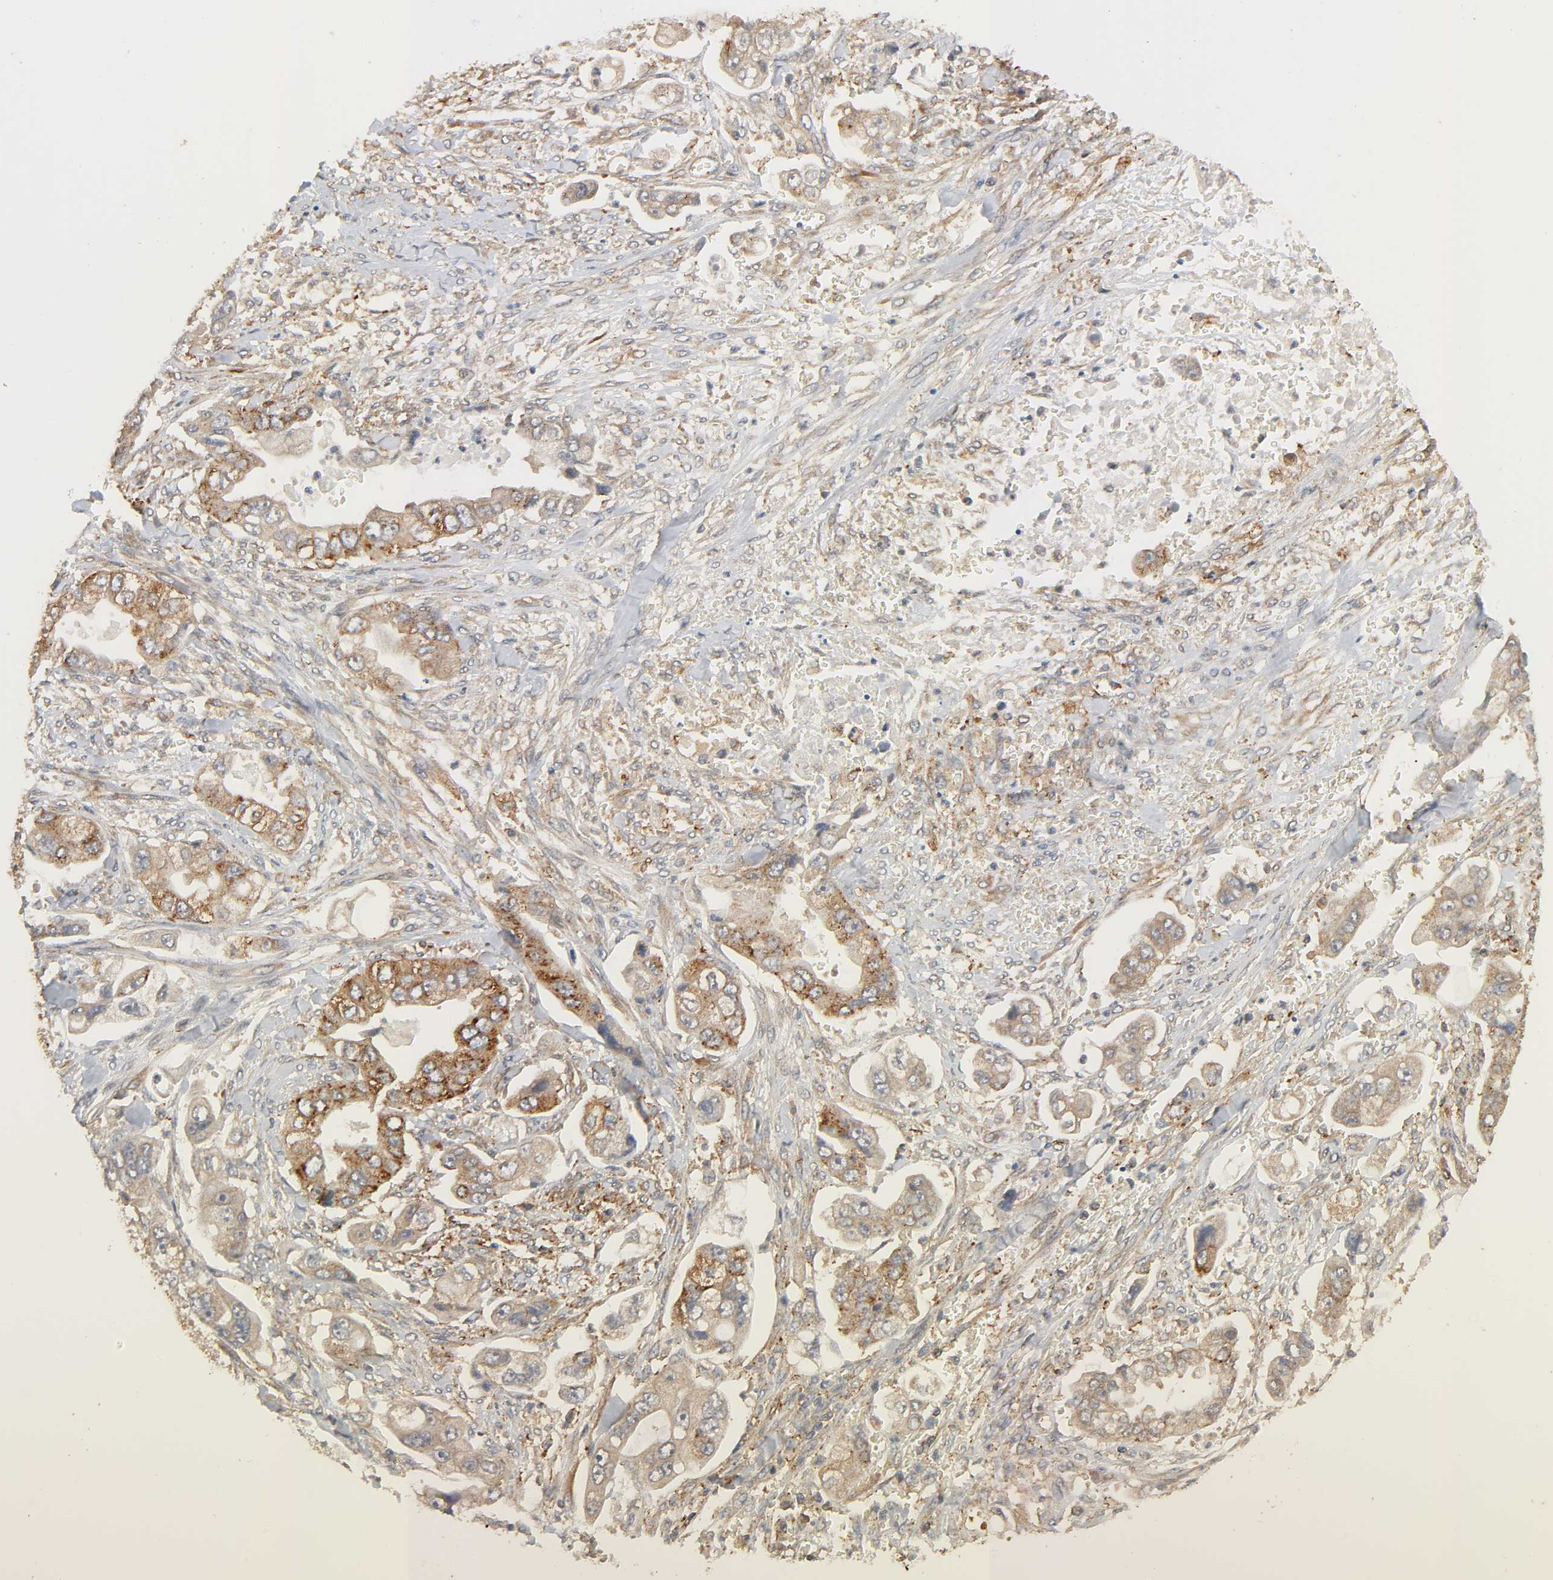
{"staining": {"intensity": "moderate", "quantity": ">75%", "location": "cytoplasmic/membranous"}, "tissue": "stomach cancer", "cell_type": "Tumor cells", "image_type": "cancer", "snomed": [{"axis": "morphology", "description": "Adenocarcinoma, NOS"}, {"axis": "topography", "description": "Stomach"}], "caption": "A histopathology image of stomach cancer (adenocarcinoma) stained for a protein shows moderate cytoplasmic/membranous brown staining in tumor cells.", "gene": "NEMF", "patient": {"sex": "male", "age": 62}}